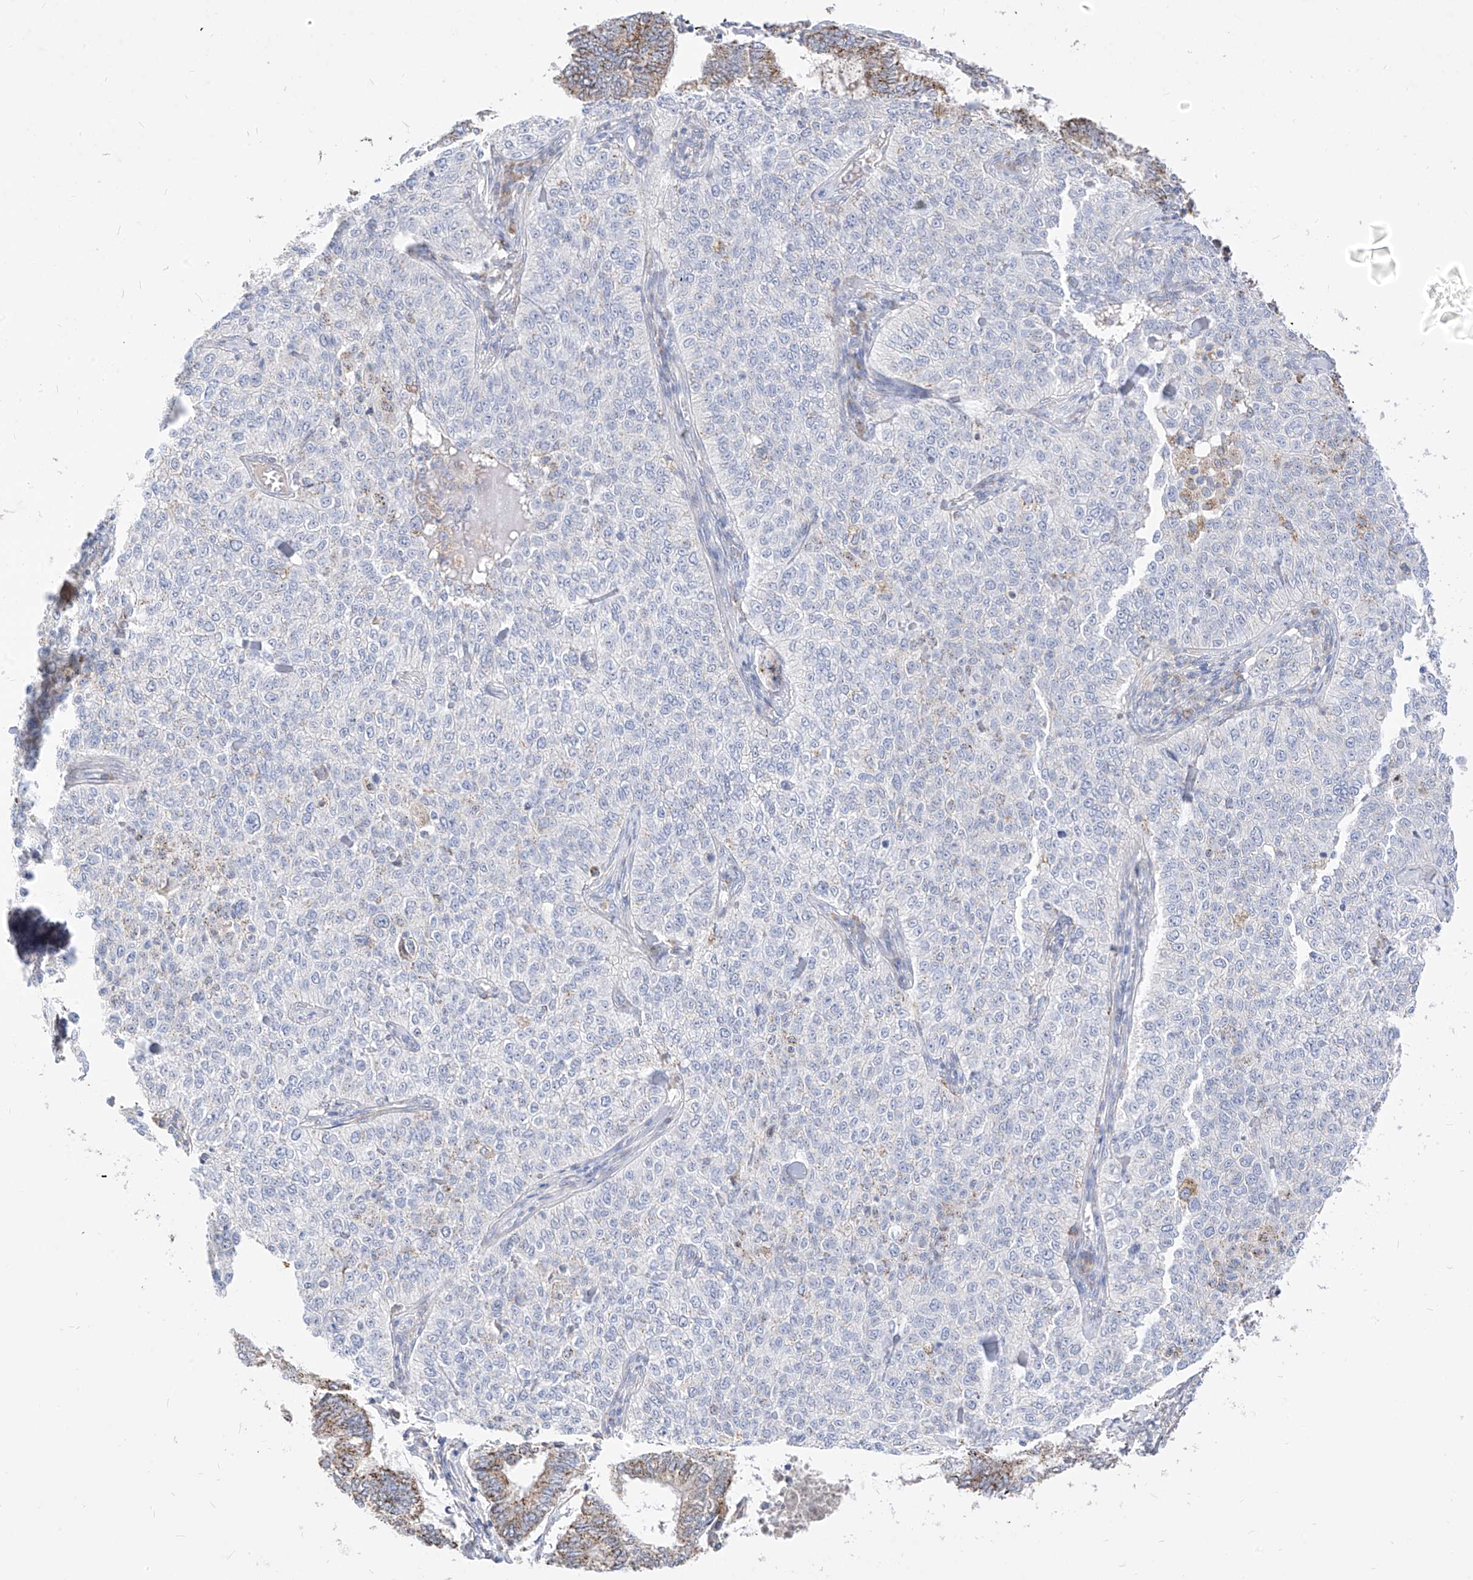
{"staining": {"intensity": "negative", "quantity": "none", "location": "none"}, "tissue": "cervical cancer", "cell_type": "Tumor cells", "image_type": "cancer", "snomed": [{"axis": "morphology", "description": "Squamous cell carcinoma, NOS"}, {"axis": "topography", "description": "Cervix"}], "caption": "The immunohistochemistry (IHC) micrograph has no significant positivity in tumor cells of squamous cell carcinoma (cervical) tissue.", "gene": "RASA2", "patient": {"sex": "female", "age": 35}}